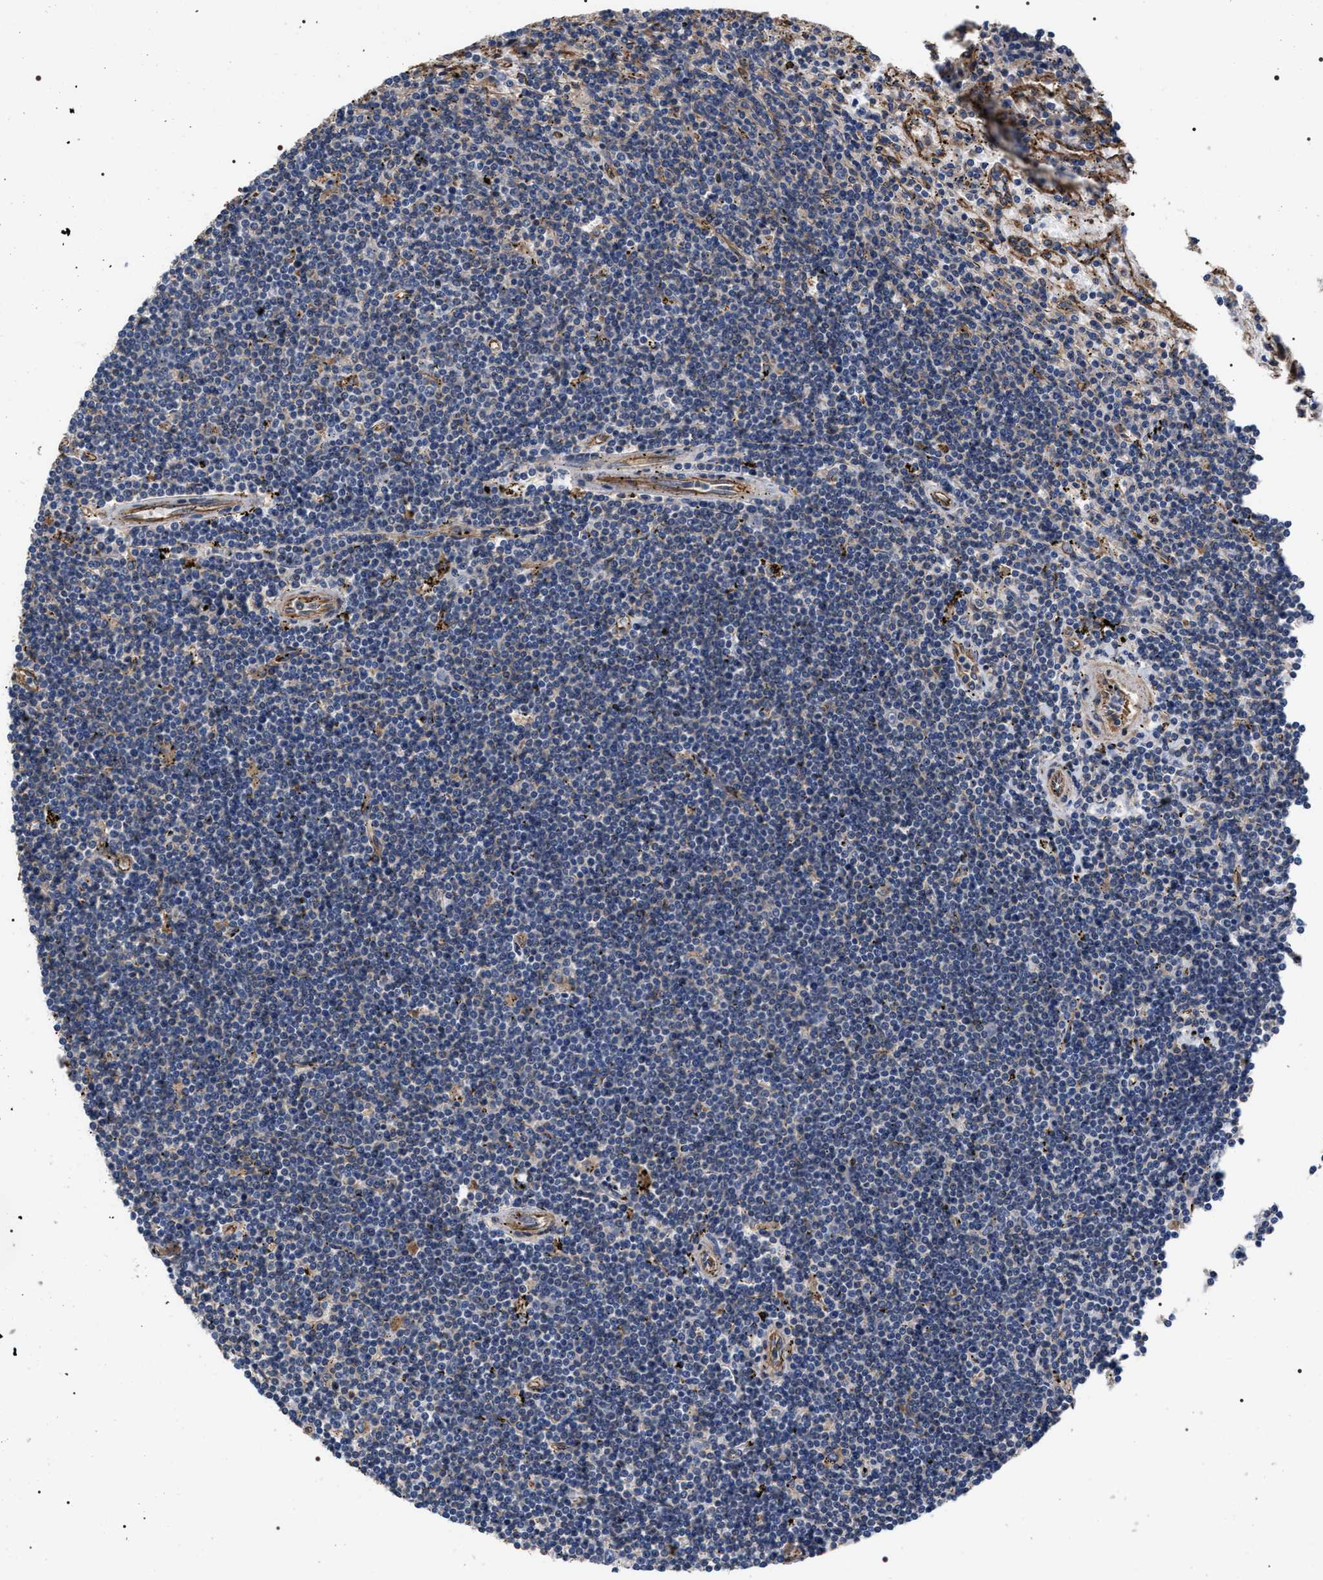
{"staining": {"intensity": "negative", "quantity": "none", "location": "none"}, "tissue": "lymphoma", "cell_type": "Tumor cells", "image_type": "cancer", "snomed": [{"axis": "morphology", "description": "Malignant lymphoma, non-Hodgkin's type, Low grade"}, {"axis": "topography", "description": "Spleen"}], "caption": "Human low-grade malignant lymphoma, non-Hodgkin's type stained for a protein using immunohistochemistry demonstrates no staining in tumor cells.", "gene": "TSPAN33", "patient": {"sex": "male", "age": 76}}